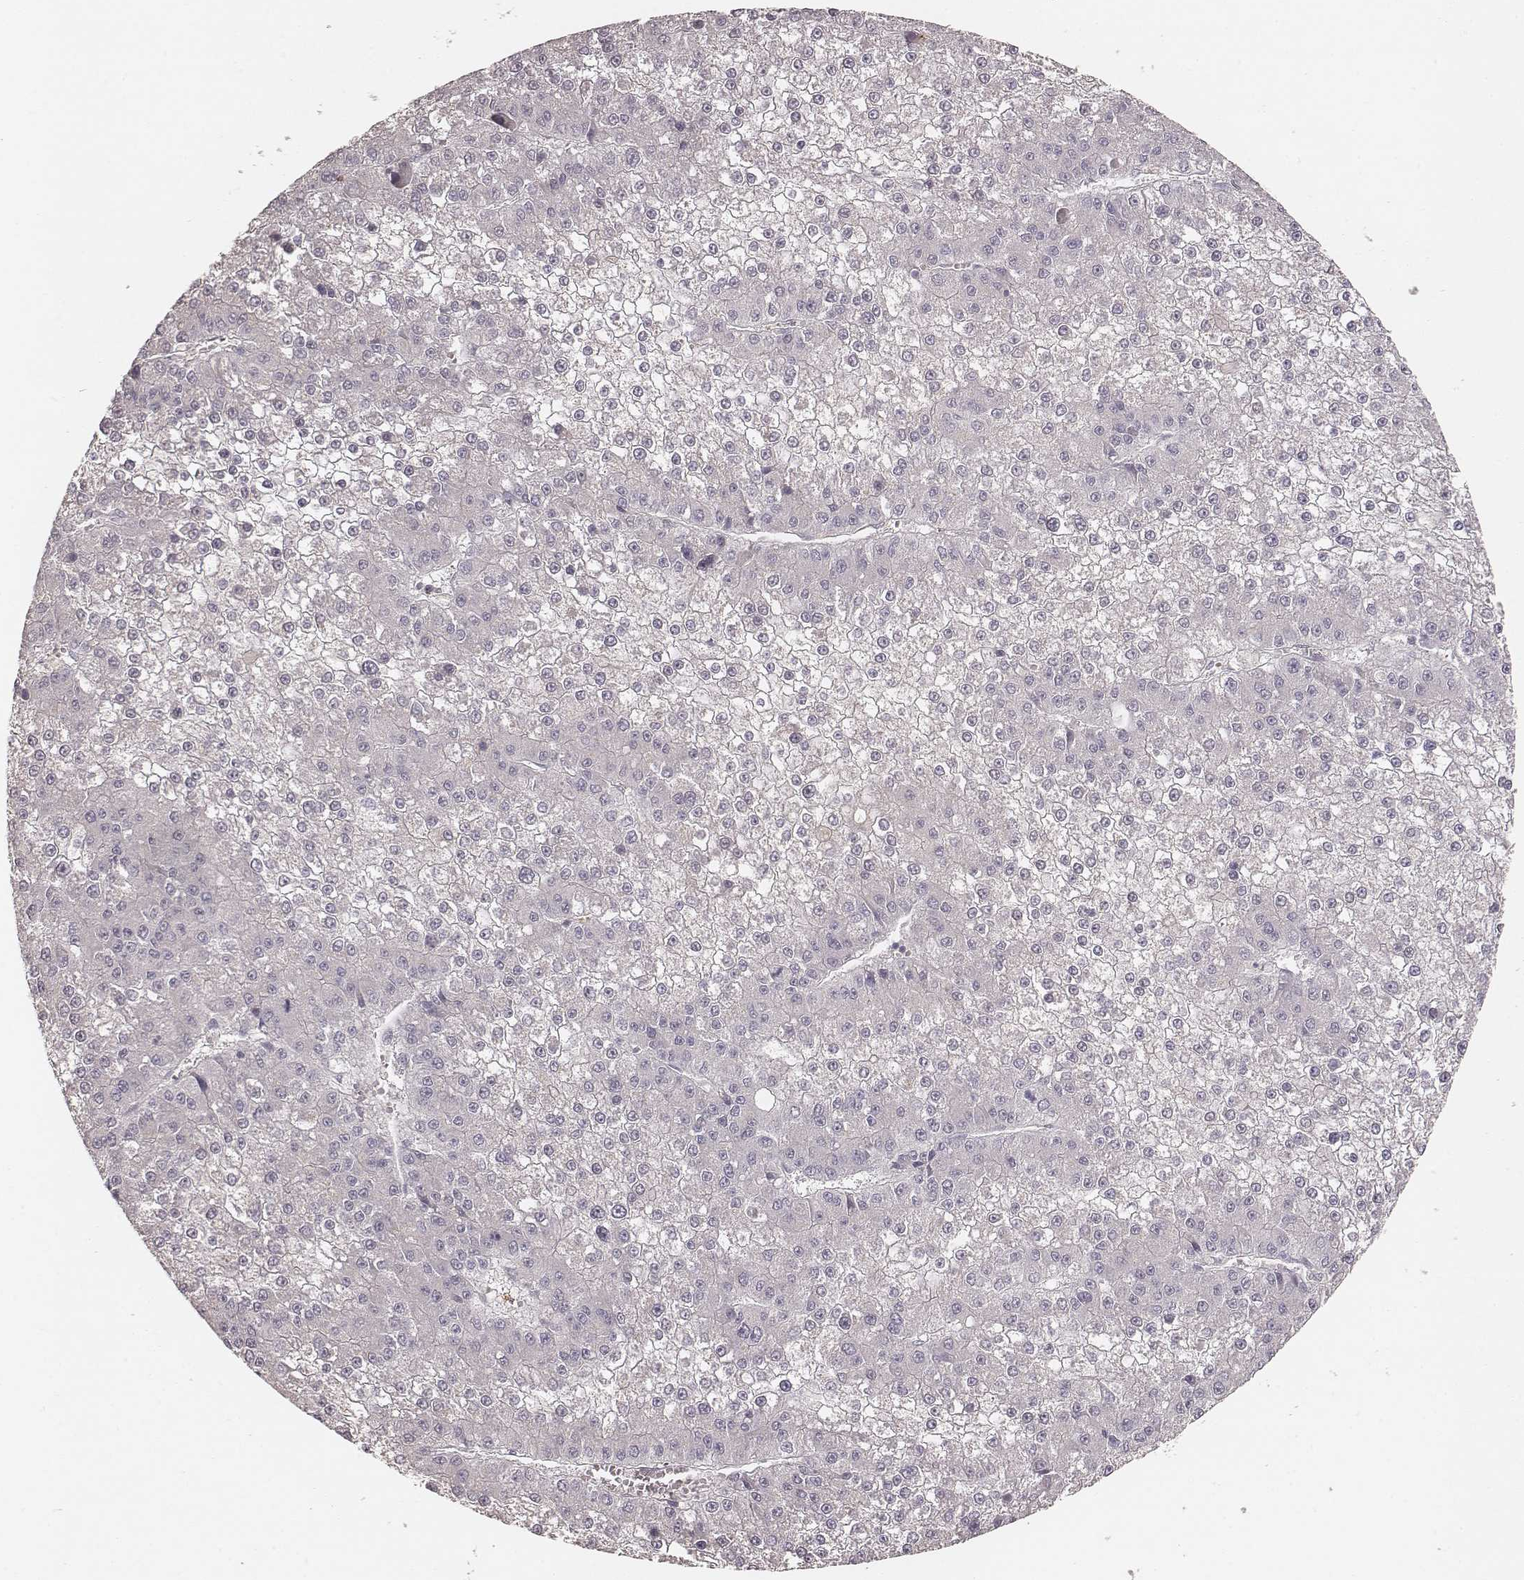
{"staining": {"intensity": "negative", "quantity": "none", "location": "none"}, "tissue": "liver cancer", "cell_type": "Tumor cells", "image_type": "cancer", "snomed": [{"axis": "morphology", "description": "Carcinoma, Hepatocellular, NOS"}, {"axis": "topography", "description": "Liver"}], "caption": "High magnification brightfield microscopy of liver hepatocellular carcinoma stained with DAB (3,3'-diaminobenzidine) (brown) and counterstained with hematoxylin (blue): tumor cells show no significant expression.", "gene": "CD8A", "patient": {"sex": "female", "age": 73}}